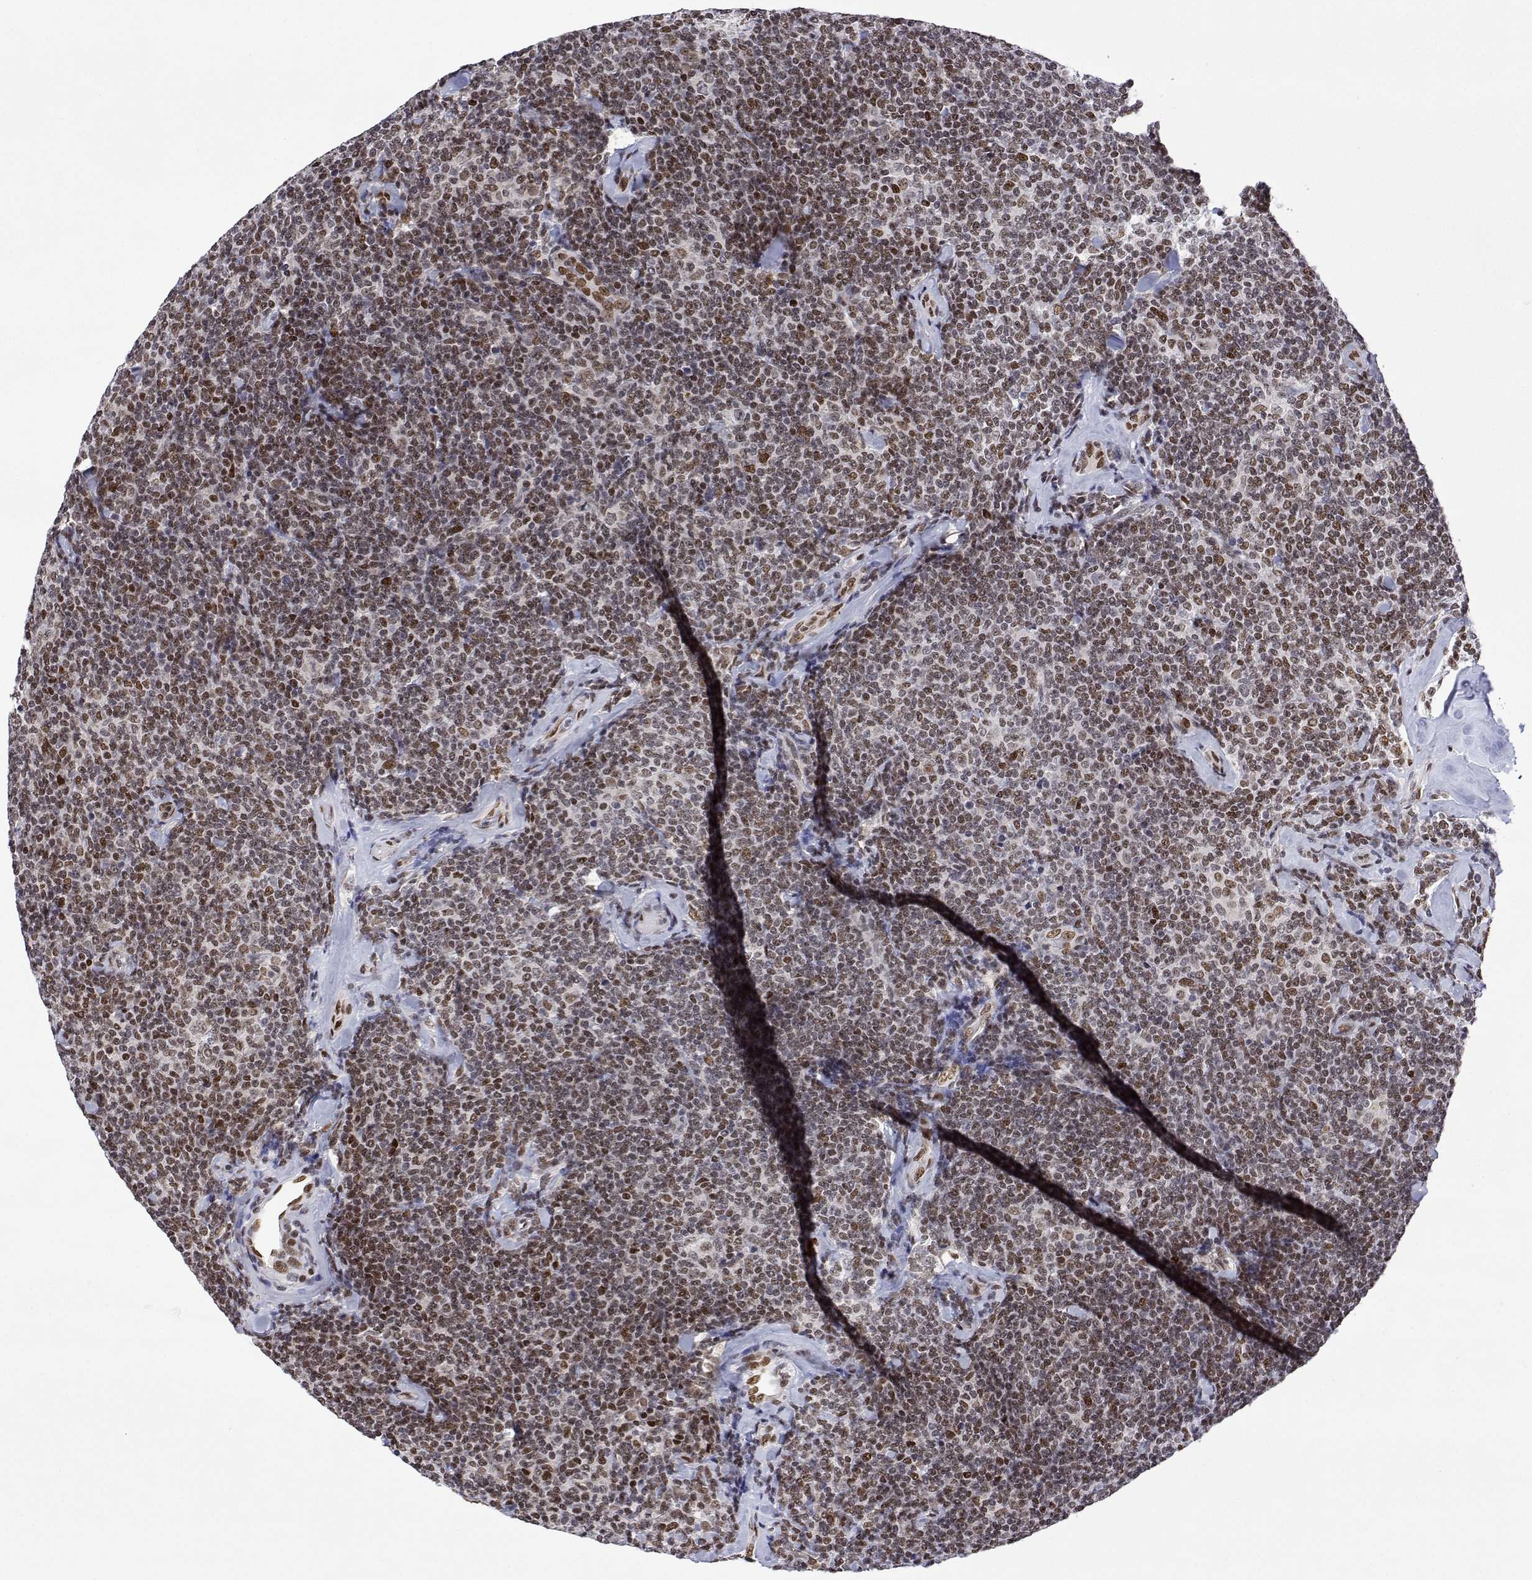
{"staining": {"intensity": "moderate", "quantity": ">75%", "location": "nuclear"}, "tissue": "lymphoma", "cell_type": "Tumor cells", "image_type": "cancer", "snomed": [{"axis": "morphology", "description": "Malignant lymphoma, non-Hodgkin's type, Low grade"}, {"axis": "topography", "description": "Lymph node"}], "caption": "Protein staining exhibits moderate nuclear positivity in about >75% of tumor cells in lymphoma. (DAB (3,3'-diaminobenzidine) IHC, brown staining for protein, blue staining for nuclei).", "gene": "XPC", "patient": {"sex": "female", "age": 56}}